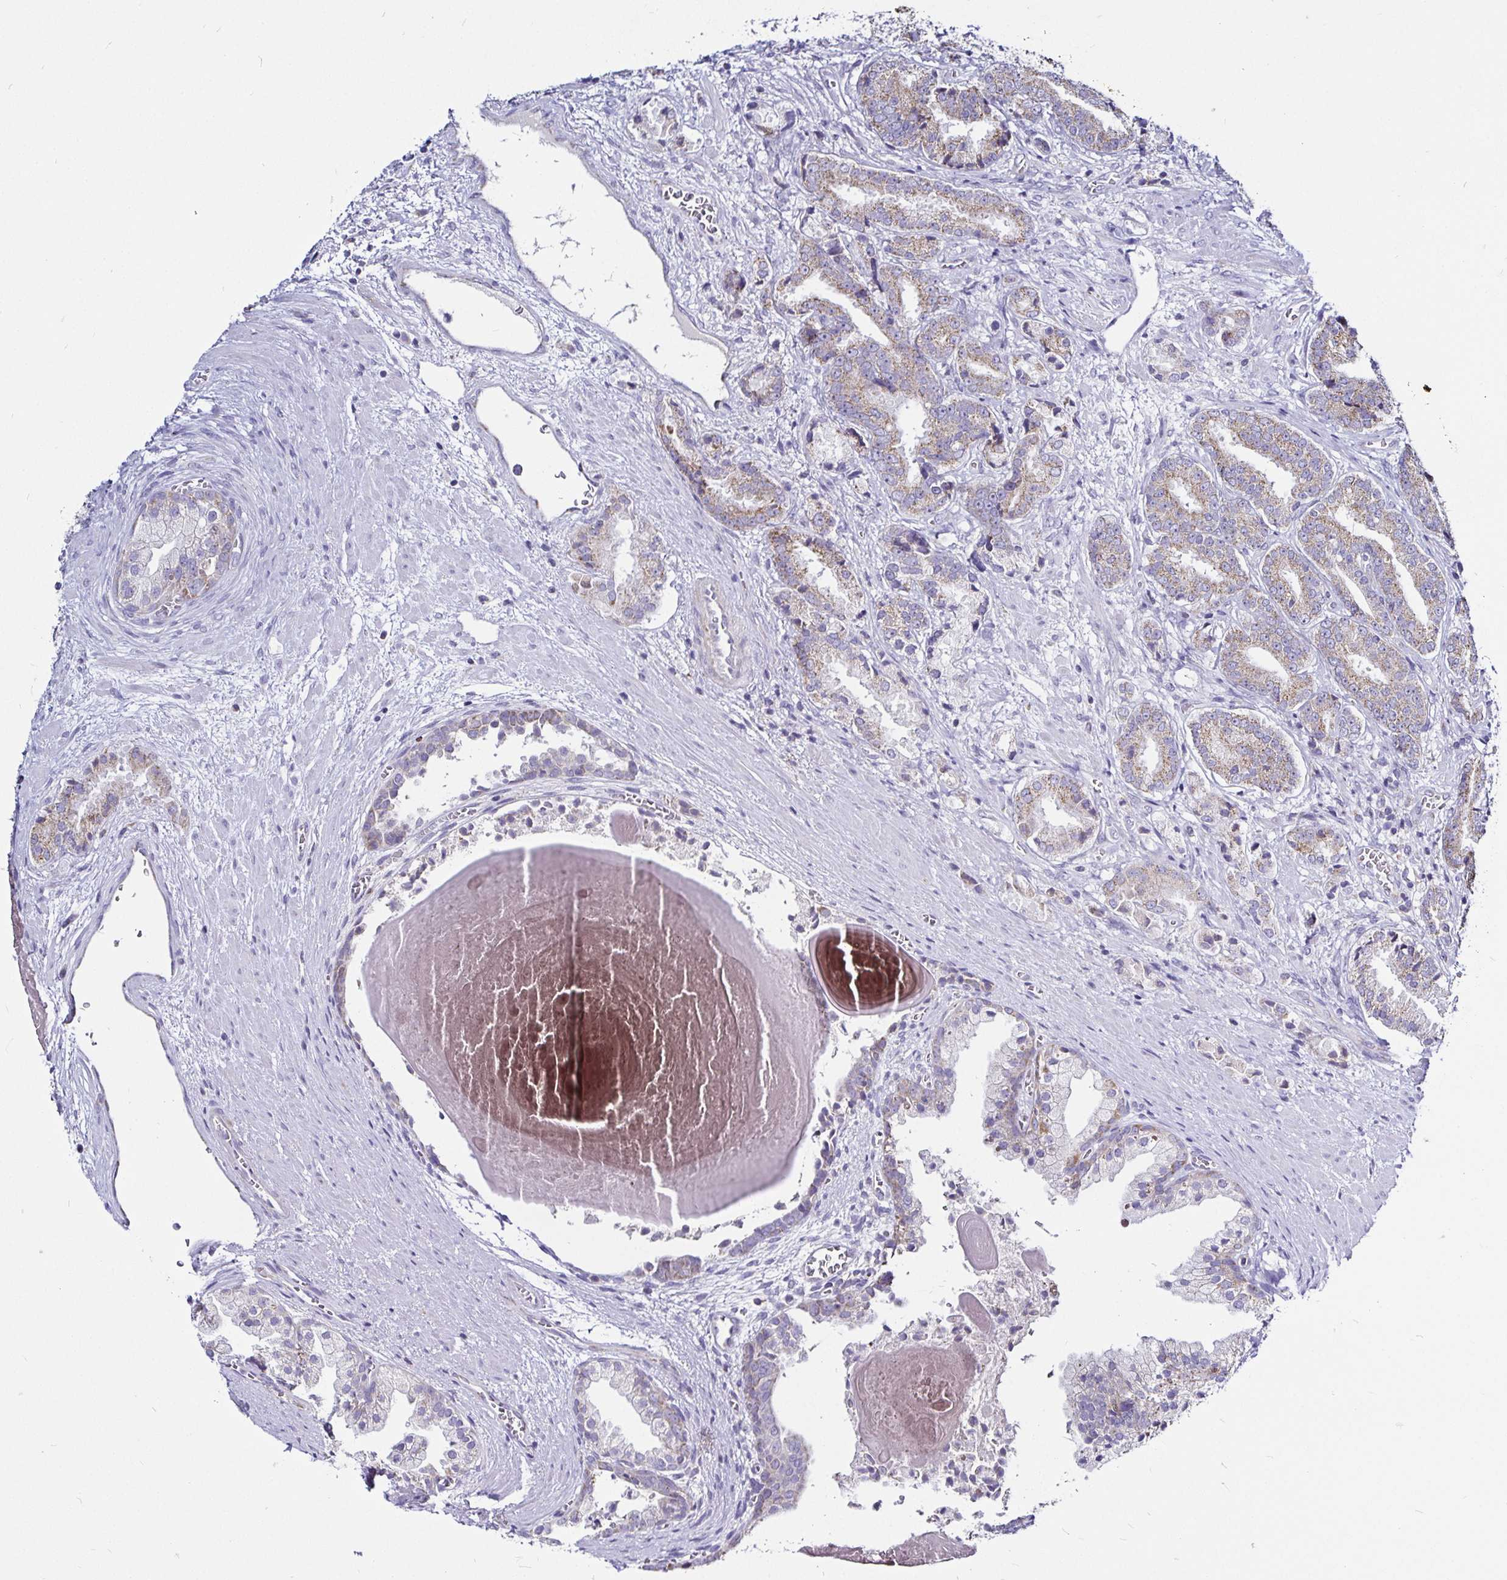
{"staining": {"intensity": "weak", "quantity": "25%-75%", "location": "cytoplasmic/membranous"}, "tissue": "prostate cancer", "cell_type": "Tumor cells", "image_type": "cancer", "snomed": [{"axis": "morphology", "description": "Adenocarcinoma, High grade"}, {"axis": "topography", "description": "Prostate and seminal vesicle, NOS"}], "caption": "Protein expression analysis of human prostate high-grade adenocarcinoma reveals weak cytoplasmic/membranous staining in approximately 25%-75% of tumor cells. The staining was performed using DAB to visualize the protein expression in brown, while the nuclei were stained in blue with hematoxylin (Magnification: 20x).", "gene": "PGAM2", "patient": {"sex": "male", "age": 61}}